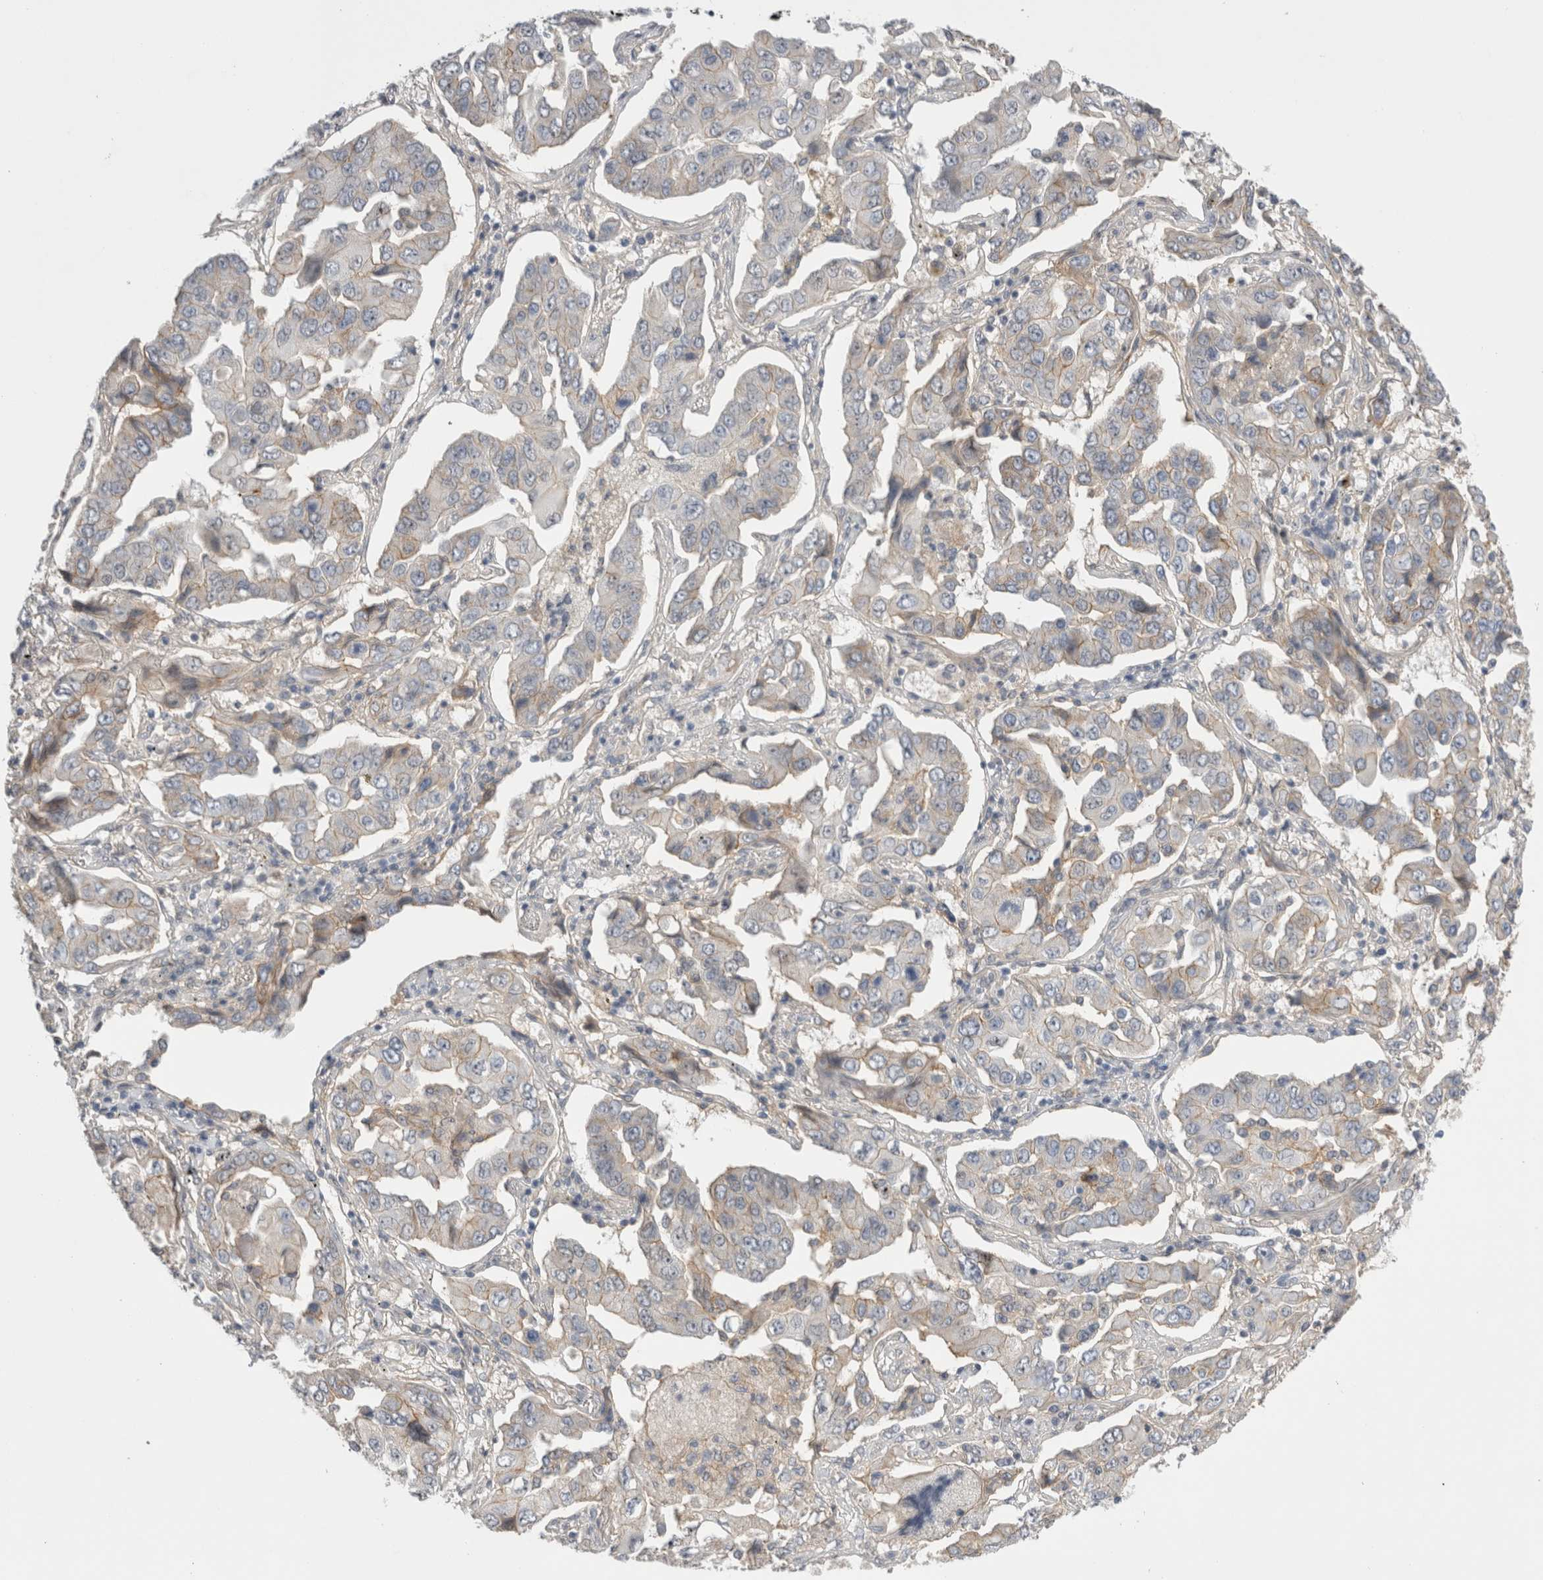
{"staining": {"intensity": "weak", "quantity": "25%-75%", "location": "cytoplasmic/membranous"}, "tissue": "lung cancer", "cell_type": "Tumor cells", "image_type": "cancer", "snomed": [{"axis": "morphology", "description": "Adenocarcinoma, NOS"}, {"axis": "topography", "description": "Lung"}], "caption": "Lung cancer stained with DAB immunohistochemistry displays low levels of weak cytoplasmic/membranous expression in approximately 25%-75% of tumor cells.", "gene": "VANGL1", "patient": {"sex": "female", "age": 65}}